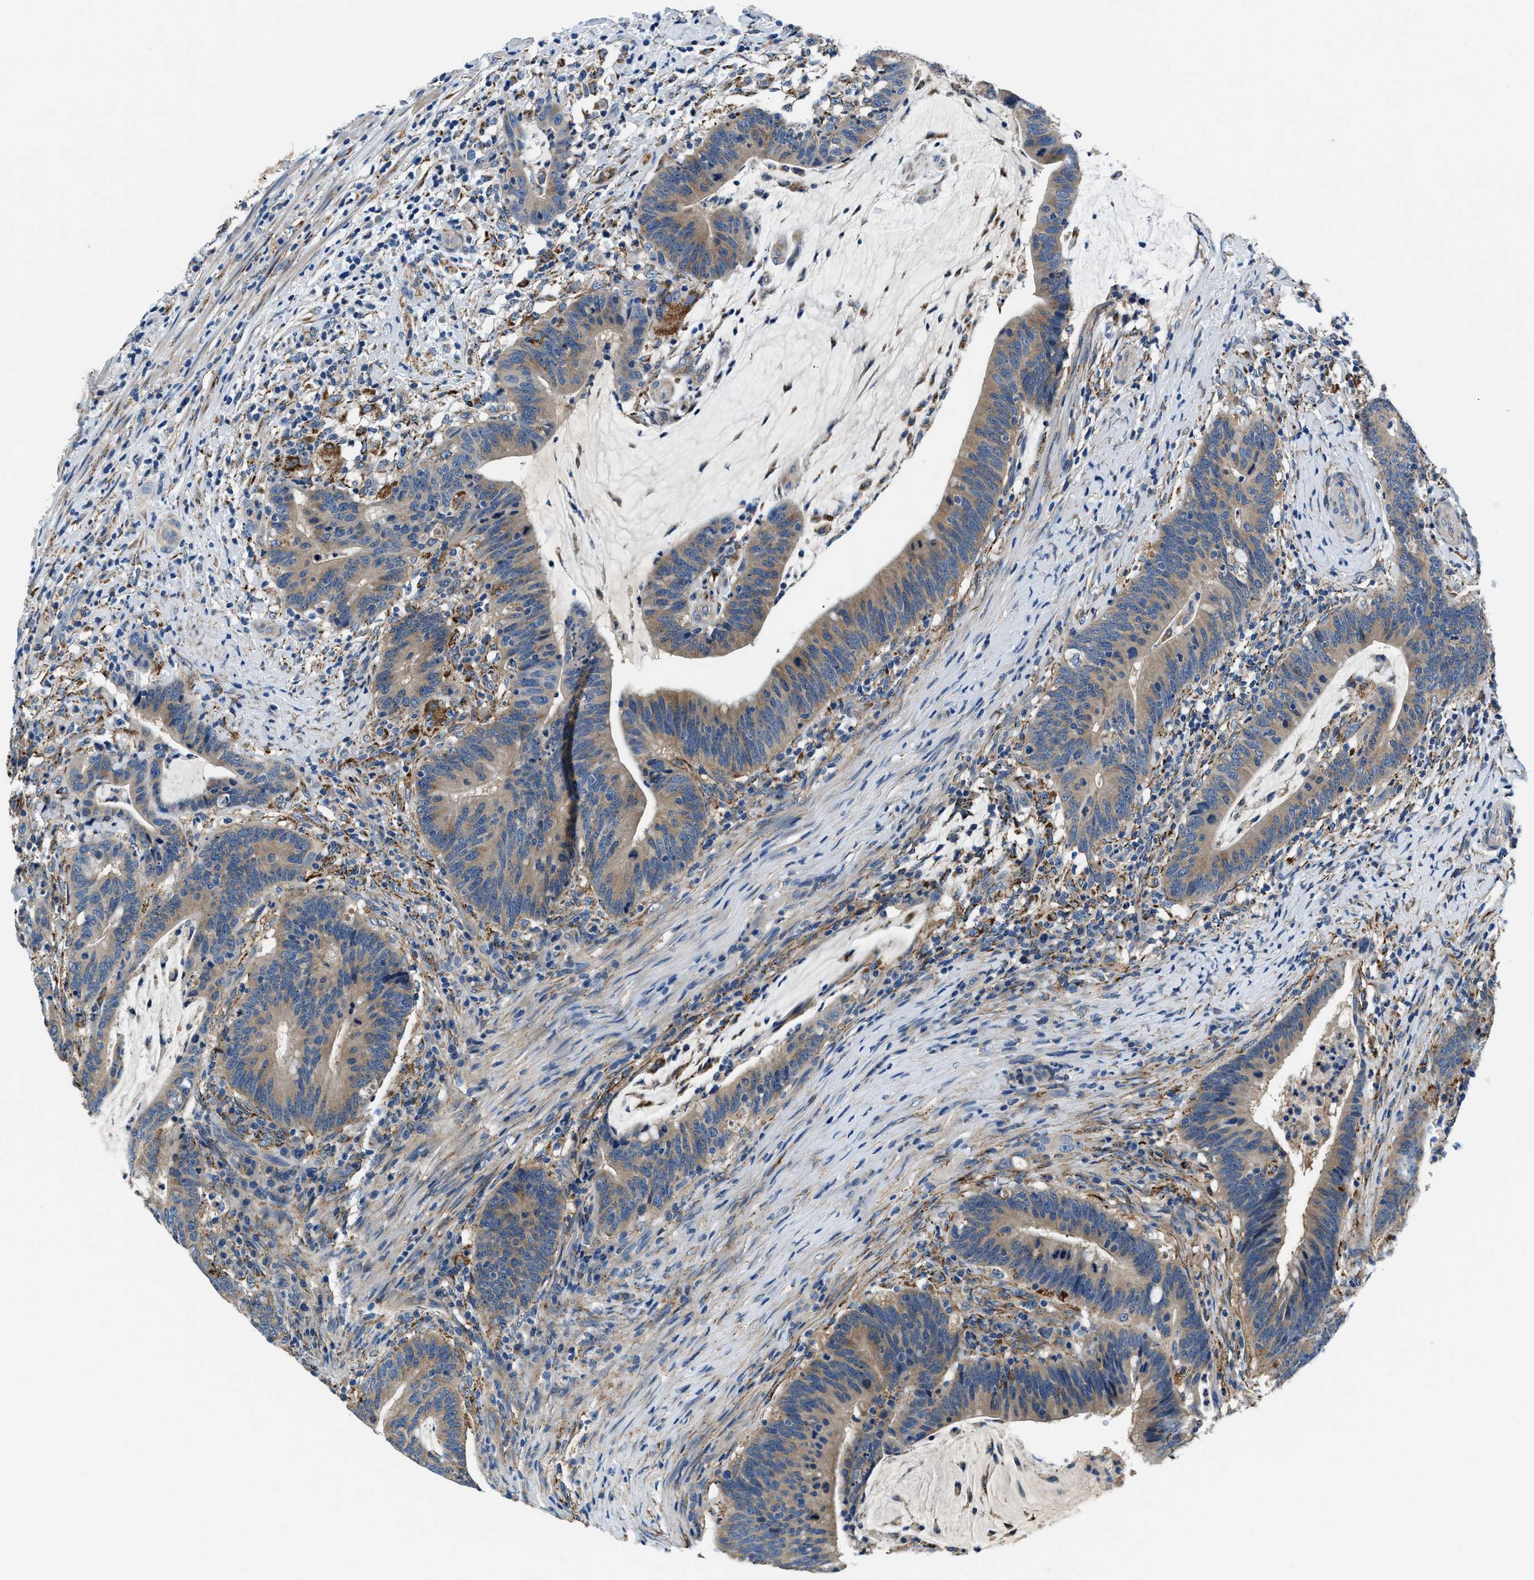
{"staining": {"intensity": "weak", "quantity": ">75%", "location": "cytoplasmic/membranous"}, "tissue": "colorectal cancer", "cell_type": "Tumor cells", "image_type": "cancer", "snomed": [{"axis": "morphology", "description": "Adenocarcinoma, NOS"}, {"axis": "topography", "description": "Colon"}], "caption": "Colorectal adenocarcinoma stained with immunohistochemistry (IHC) reveals weak cytoplasmic/membranous positivity in approximately >75% of tumor cells.", "gene": "PRTFDC1", "patient": {"sex": "female", "age": 66}}